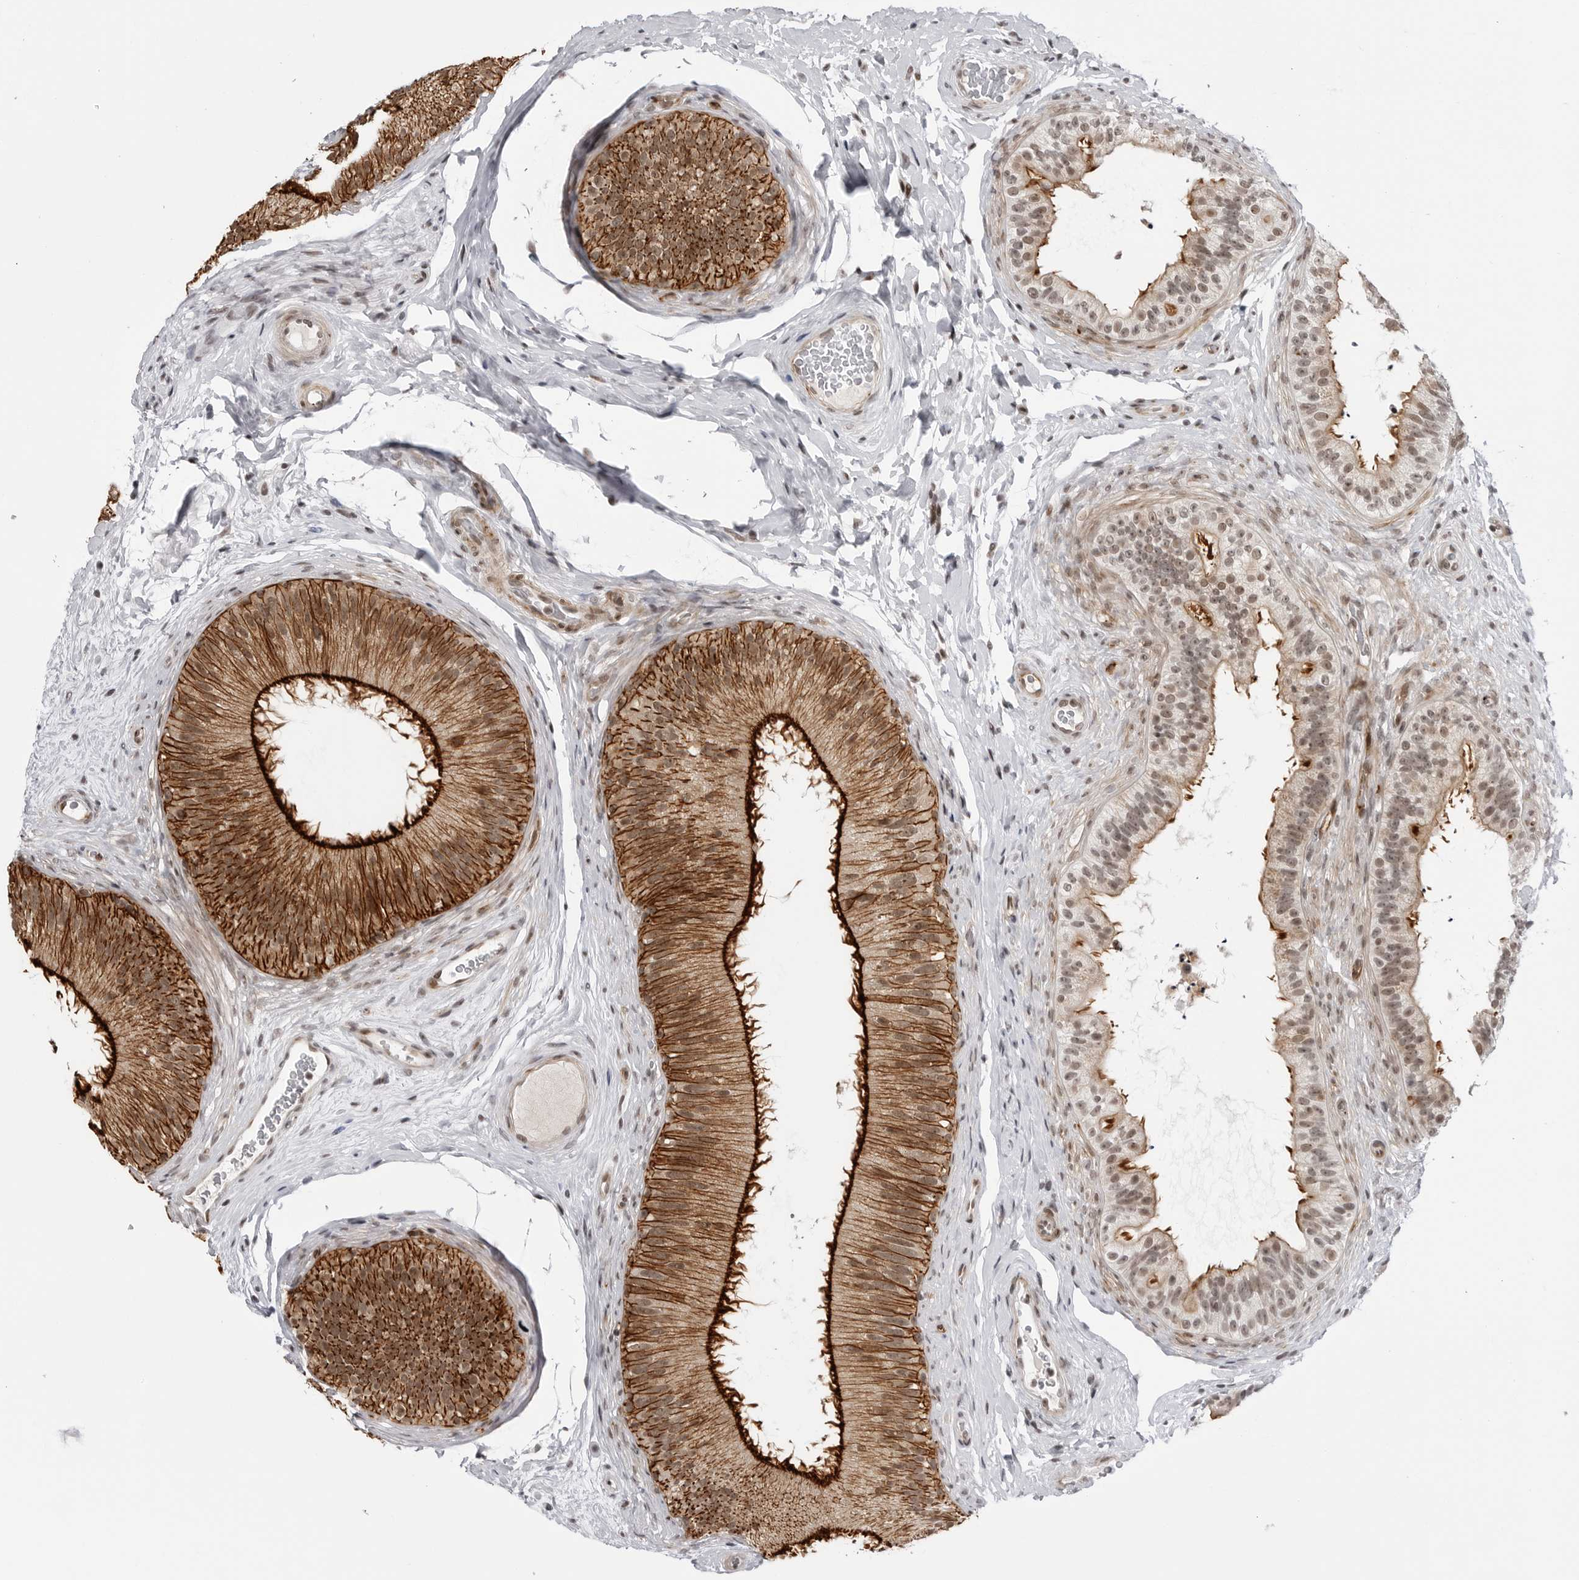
{"staining": {"intensity": "strong", "quantity": "25%-75%", "location": "cytoplasmic/membranous,nuclear"}, "tissue": "epididymis", "cell_type": "Glandular cells", "image_type": "normal", "snomed": [{"axis": "morphology", "description": "Normal tissue, NOS"}, {"axis": "topography", "description": "Epididymis"}], "caption": "Immunohistochemistry (IHC) (DAB) staining of unremarkable epididymis exhibits strong cytoplasmic/membranous,nuclear protein positivity in about 25%-75% of glandular cells.", "gene": "TRIM66", "patient": {"sex": "male", "age": 45}}